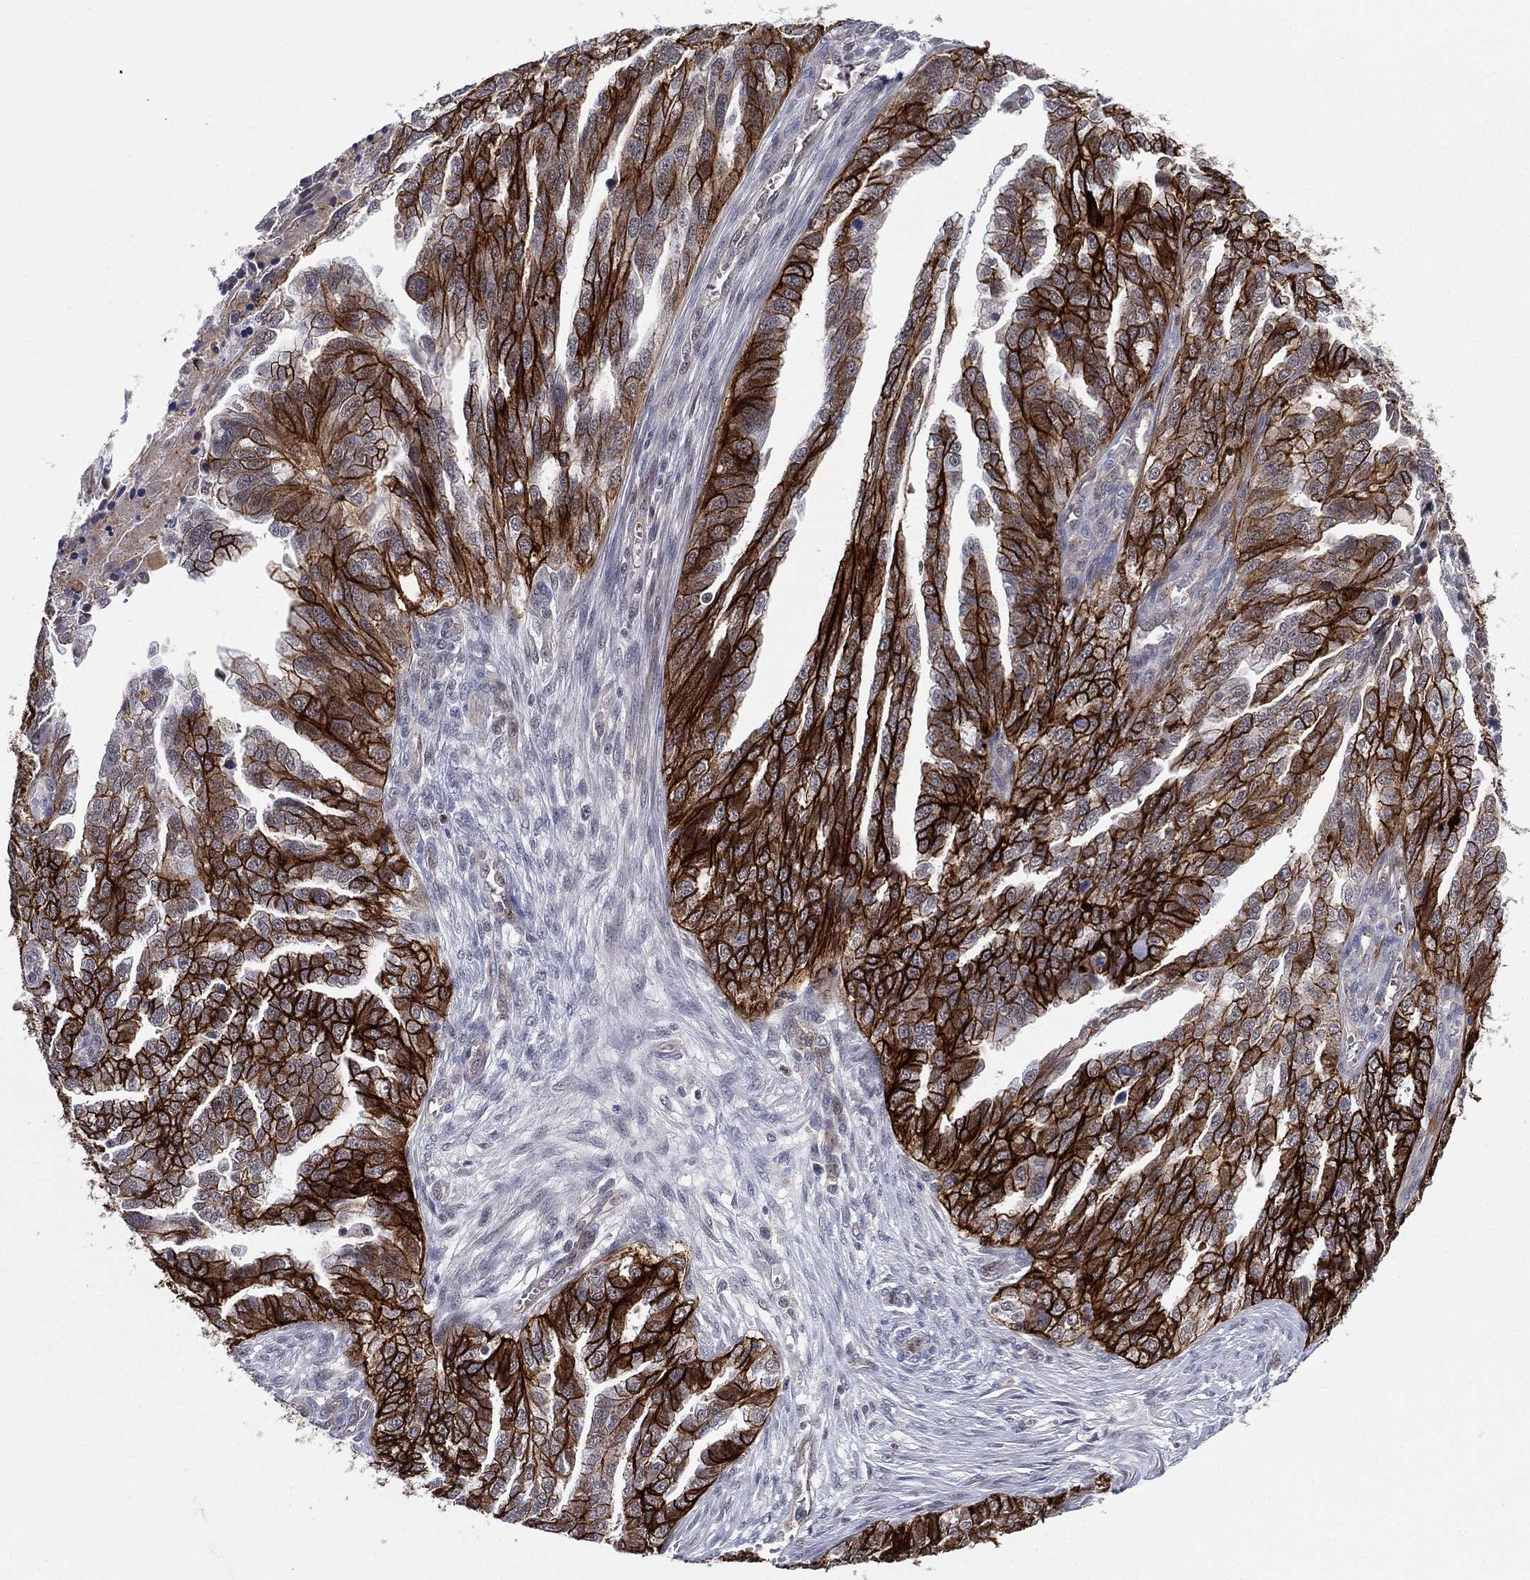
{"staining": {"intensity": "strong", "quantity": "25%-75%", "location": "cytoplasmic/membranous"}, "tissue": "ovarian cancer", "cell_type": "Tumor cells", "image_type": "cancer", "snomed": [{"axis": "morphology", "description": "Cystadenocarcinoma, serous, NOS"}, {"axis": "topography", "description": "Ovary"}], "caption": "Brown immunohistochemical staining in human serous cystadenocarcinoma (ovarian) displays strong cytoplasmic/membranous staining in approximately 25%-75% of tumor cells. The staining is performed using DAB brown chromogen to label protein expression. The nuclei are counter-stained blue using hematoxylin.", "gene": "GSE1", "patient": {"sex": "female", "age": 51}}